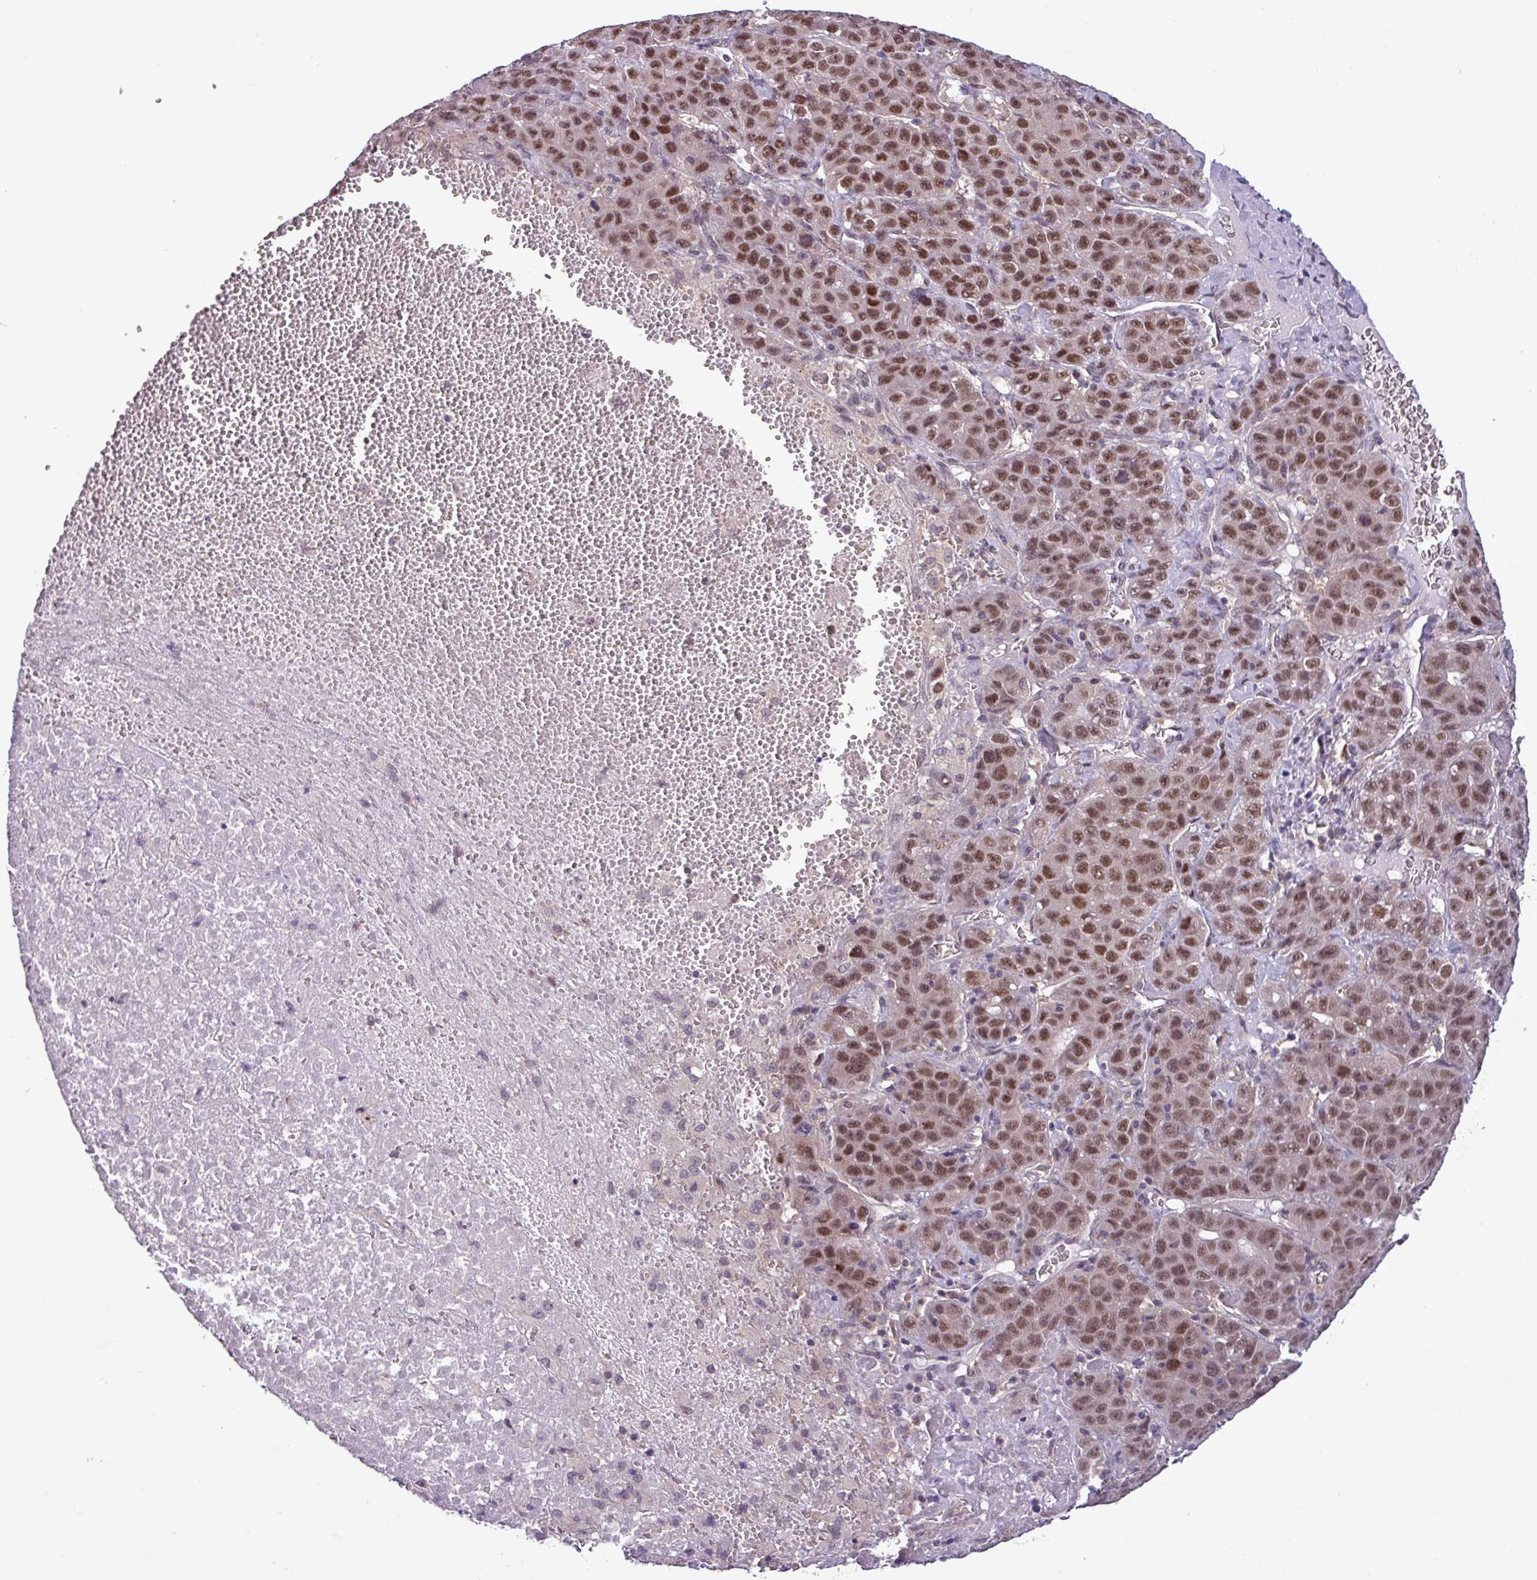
{"staining": {"intensity": "moderate", "quantity": ">75%", "location": "nuclear"}, "tissue": "liver cancer", "cell_type": "Tumor cells", "image_type": "cancer", "snomed": [{"axis": "morphology", "description": "Carcinoma, Hepatocellular, NOS"}, {"axis": "topography", "description": "Liver"}], "caption": "Immunohistochemical staining of liver cancer (hepatocellular carcinoma) shows moderate nuclear protein staining in about >75% of tumor cells. (IHC, brightfield microscopy, high magnification).", "gene": "NPFFR1", "patient": {"sex": "female", "age": 53}}